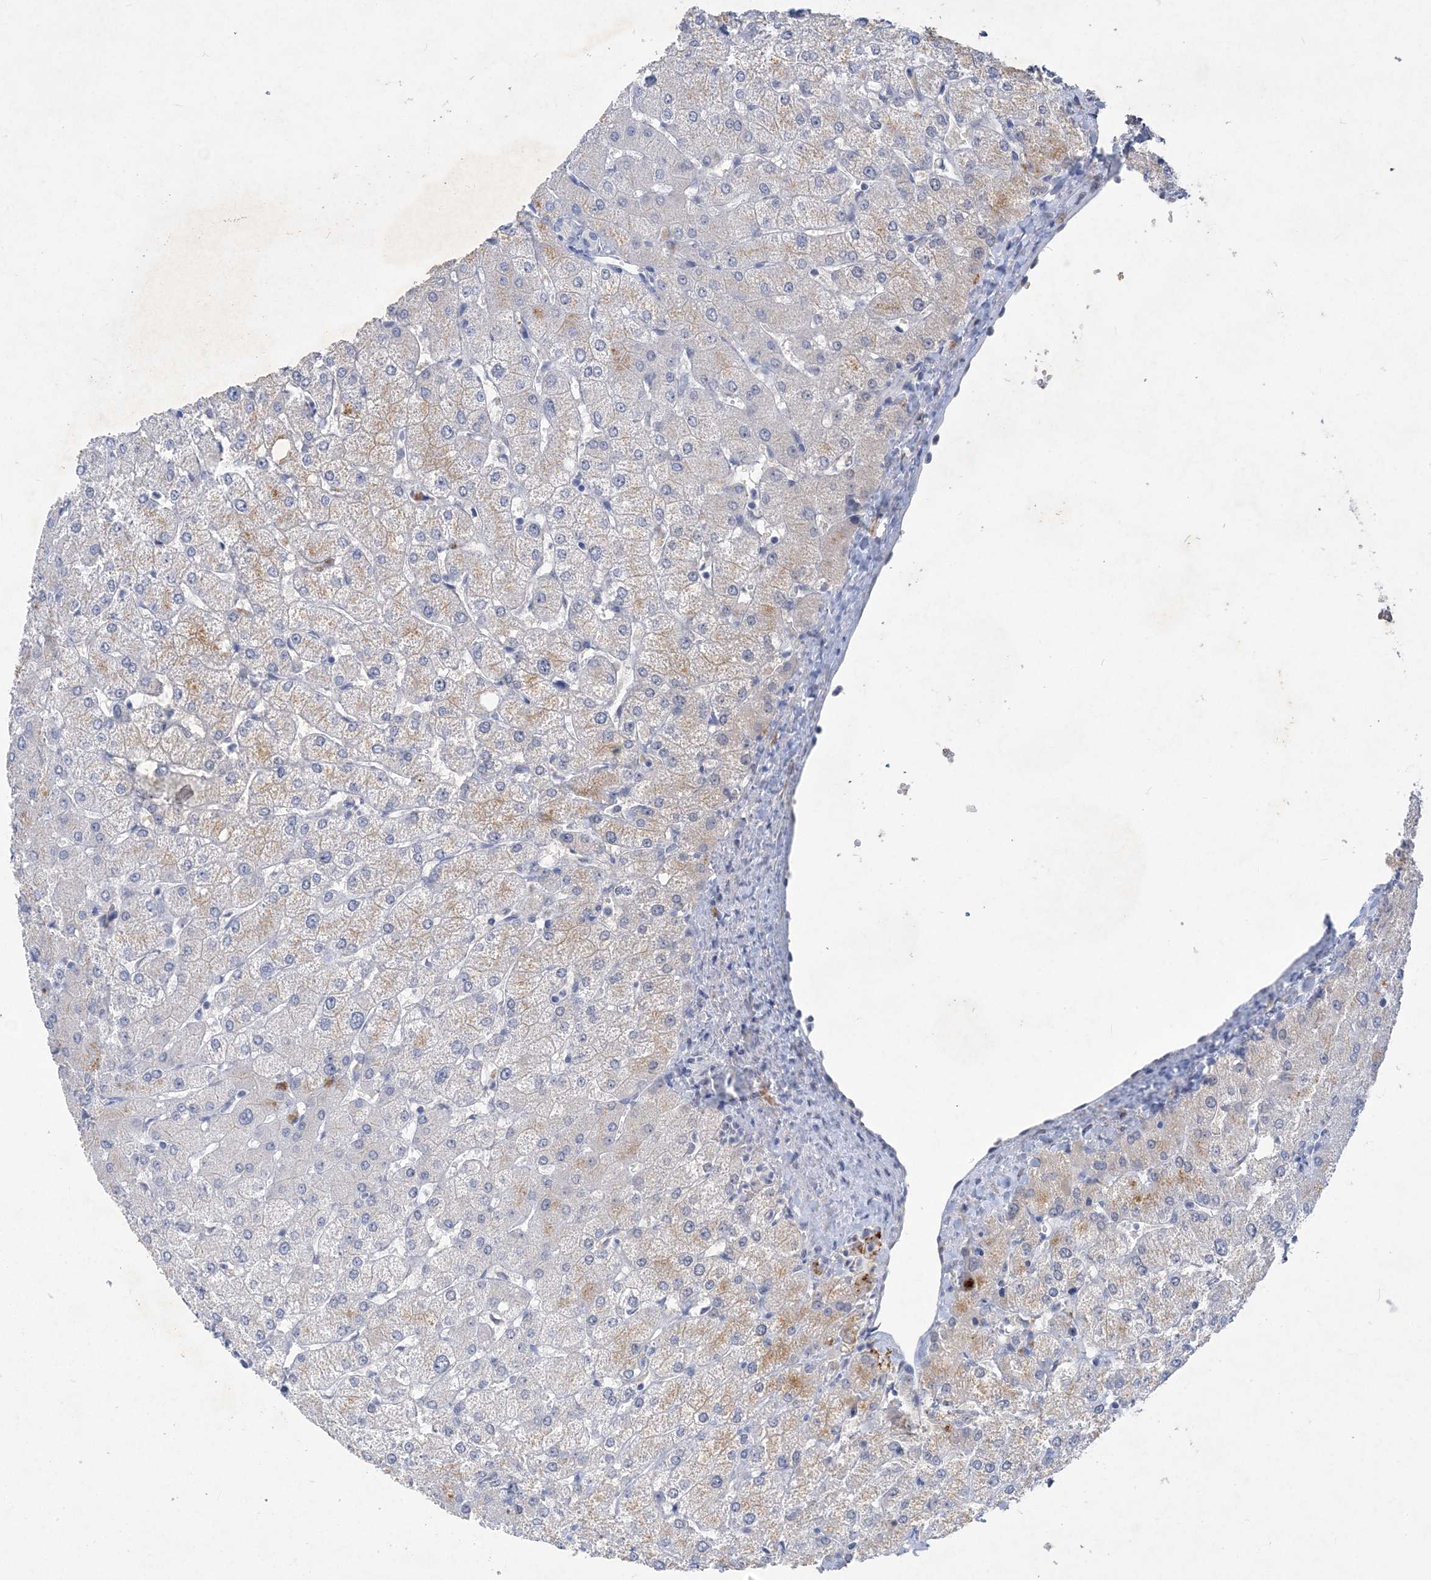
{"staining": {"intensity": "negative", "quantity": "none", "location": "none"}, "tissue": "liver", "cell_type": "Cholangiocytes", "image_type": "normal", "snomed": [{"axis": "morphology", "description": "Normal tissue, NOS"}, {"axis": "topography", "description": "Liver"}], "caption": "DAB (3,3'-diaminobenzidine) immunohistochemical staining of benign human liver shows no significant positivity in cholangiocytes. (DAB (3,3'-diaminobenzidine) immunohistochemistry visualized using brightfield microscopy, high magnification).", "gene": "C11orf58", "patient": {"sex": "female", "age": 54}}